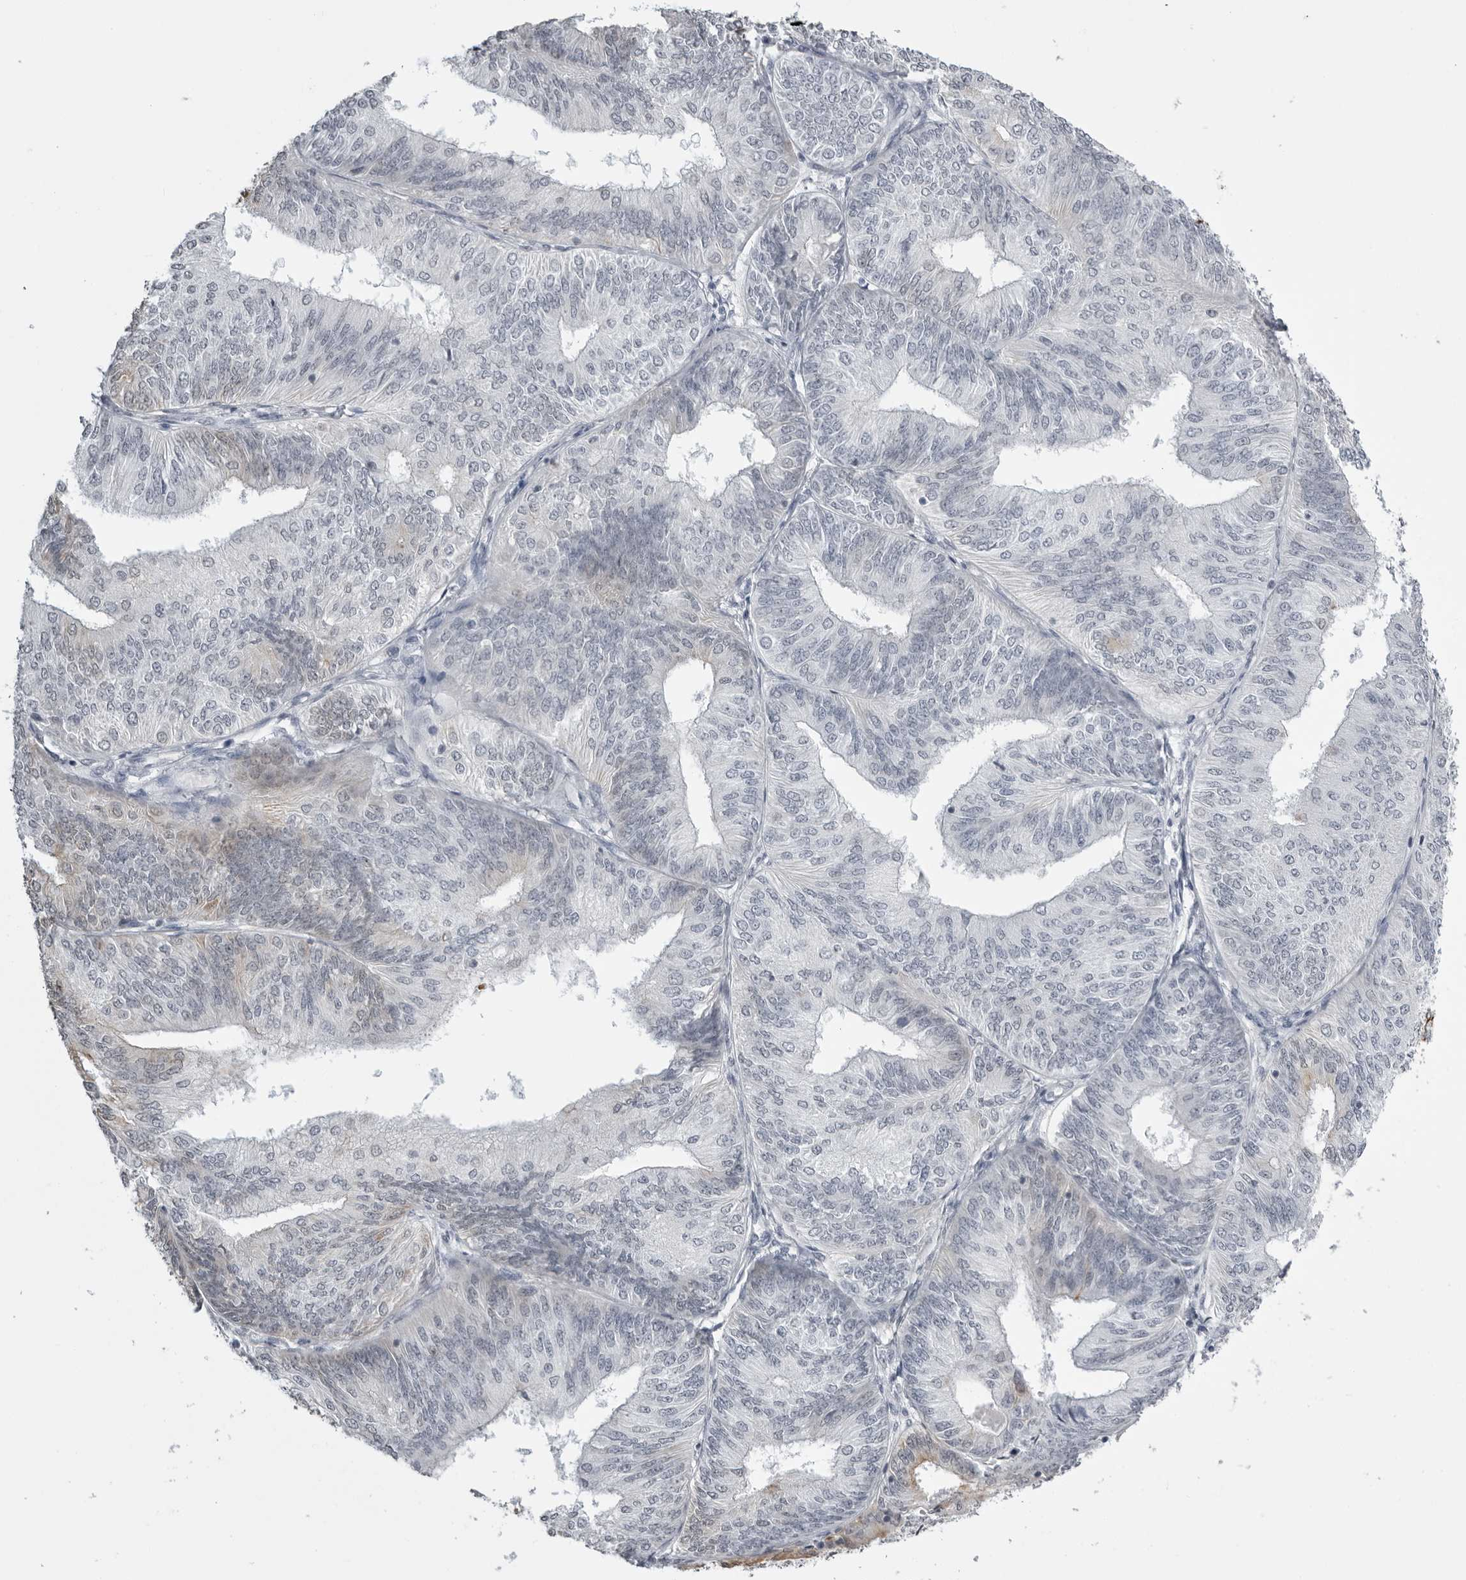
{"staining": {"intensity": "weak", "quantity": "<25%", "location": "cytoplasmic/membranous"}, "tissue": "endometrial cancer", "cell_type": "Tumor cells", "image_type": "cancer", "snomed": [{"axis": "morphology", "description": "Adenocarcinoma, NOS"}, {"axis": "topography", "description": "Endometrium"}], "caption": "Immunohistochemical staining of adenocarcinoma (endometrial) demonstrates no significant positivity in tumor cells.", "gene": "SERPINF2", "patient": {"sex": "female", "age": 58}}